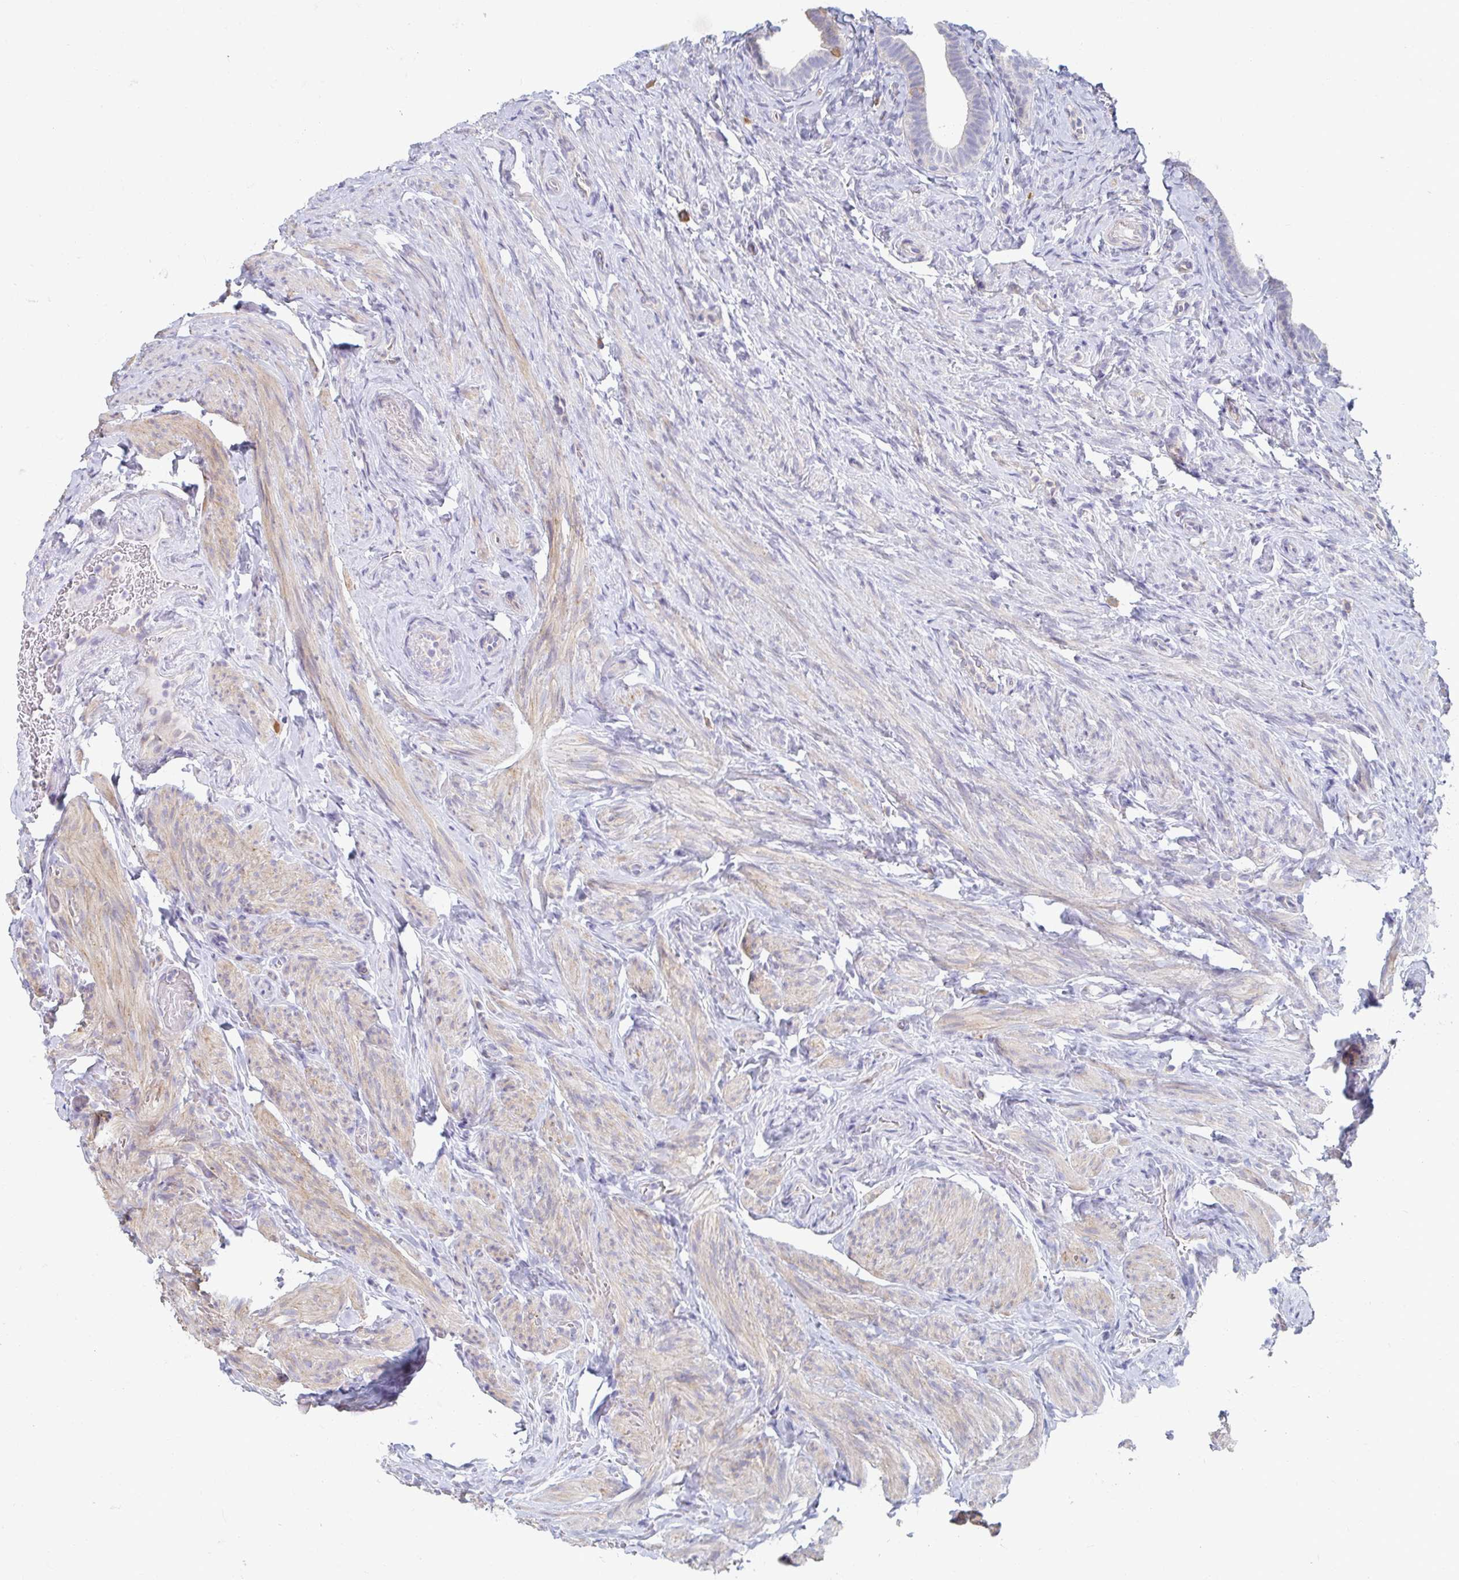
{"staining": {"intensity": "moderate", "quantity": "<25%", "location": "cytoplasmic/membranous"}, "tissue": "fallopian tube", "cell_type": "Glandular cells", "image_type": "normal", "snomed": [{"axis": "morphology", "description": "Normal tissue, NOS"}, {"axis": "topography", "description": "Fallopian tube"}], "caption": "Glandular cells exhibit low levels of moderate cytoplasmic/membranous staining in about <25% of cells in benign human fallopian tube. Using DAB (3,3'-diaminobenzidine) (brown) and hematoxylin (blue) stains, captured at high magnification using brightfield microscopy.", "gene": "MYLK2", "patient": {"sex": "female", "age": 69}}